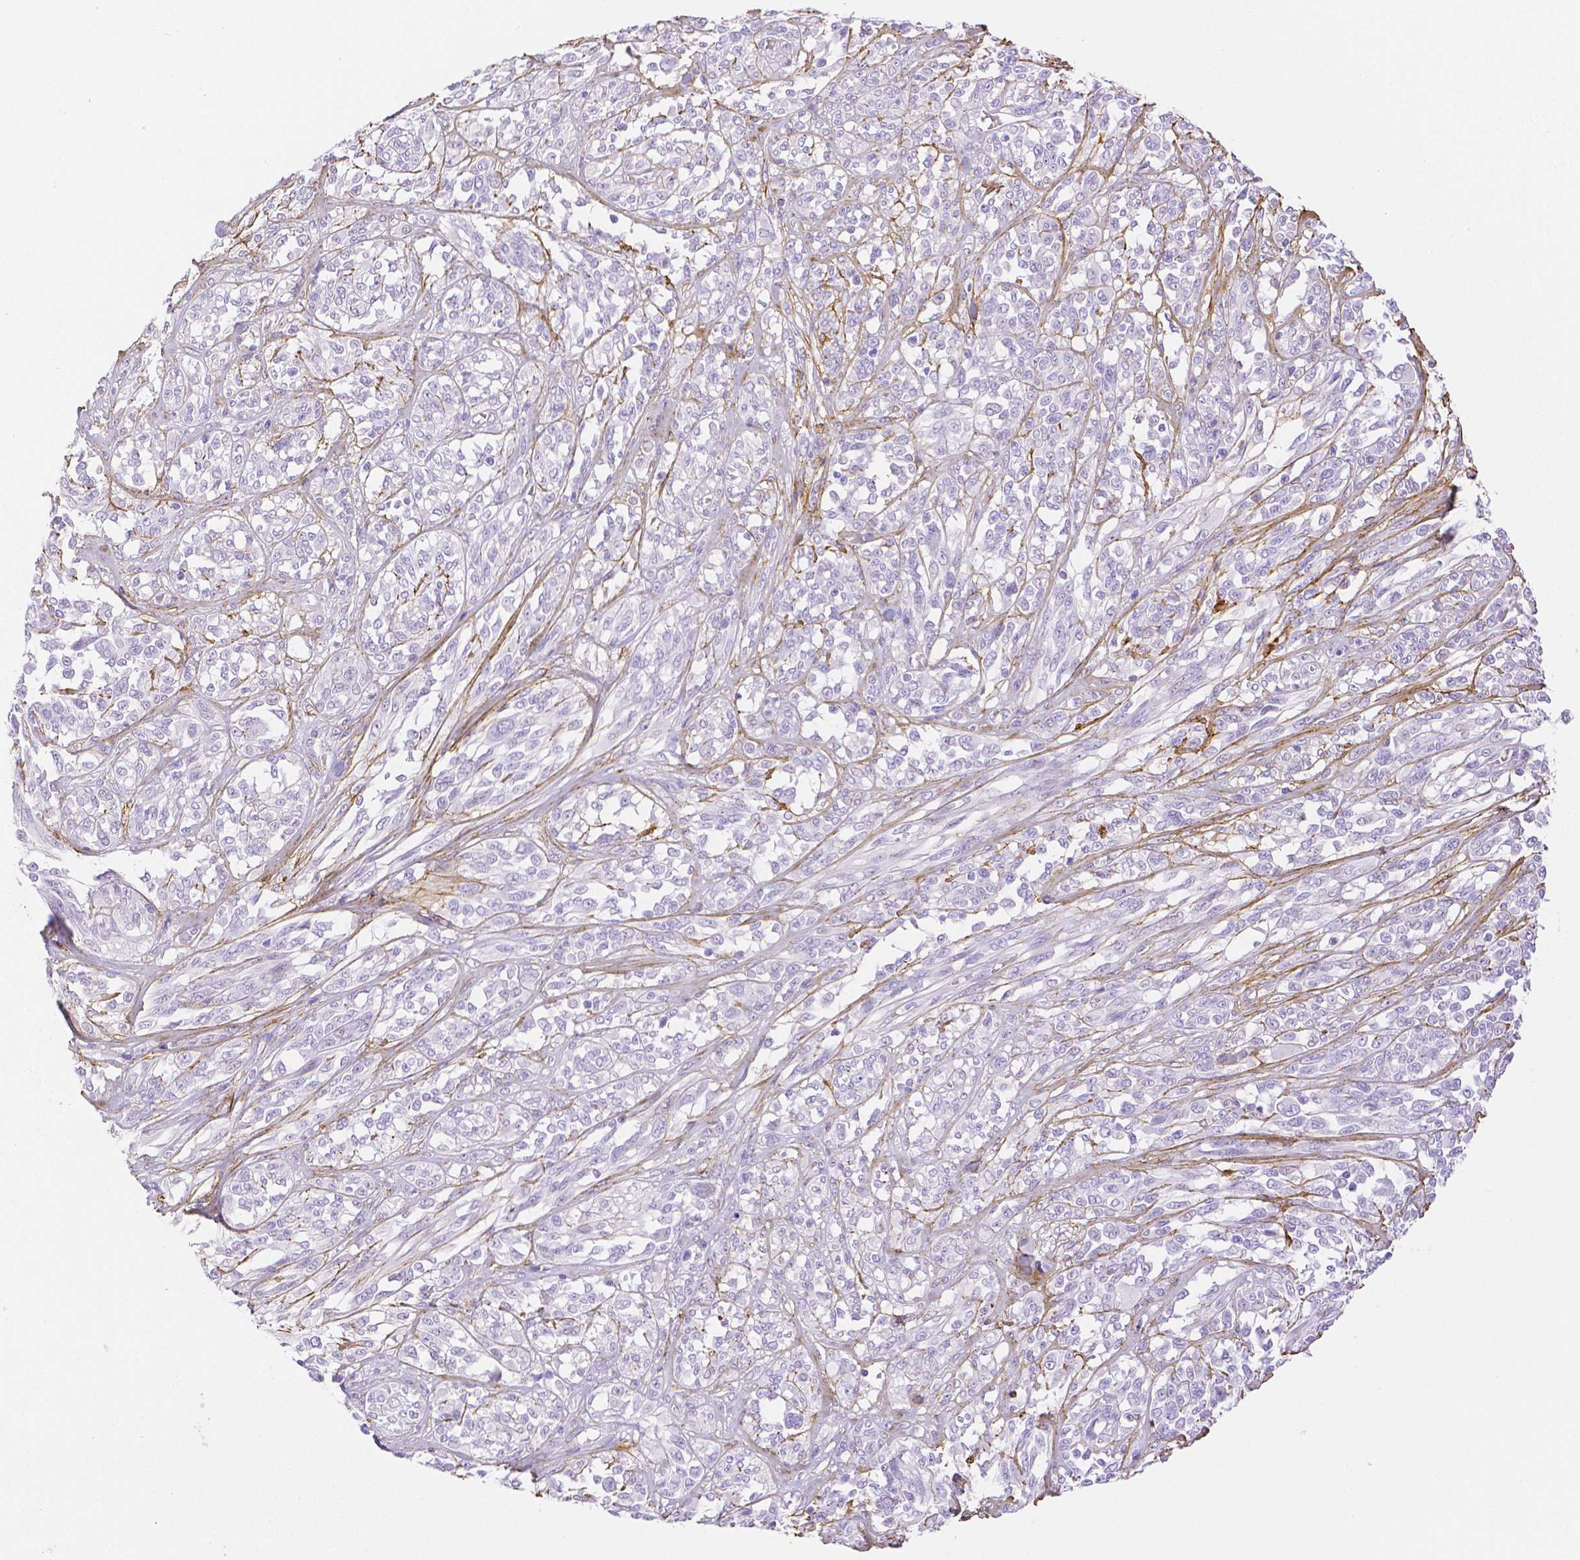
{"staining": {"intensity": "negative", "quantity": "none", "location": "none"}, "tissue": "melanoma", "cell_type": "Tumor cells", "image_type": "cancer", "snomed": [{"axis": "morphology", "description": "Malignant melanoma, NOS"}, {"axis": "topography", "description": "Skin"}], "caption": "DAB (3,3'-diaminobenzidine) immunohistochemical staining of malignant melanoma reveals no significant staining in tumor cells. Nuclei are stained in blue.", "gene": "FBN1", "patient": {"sex": "female", "age": 91}}